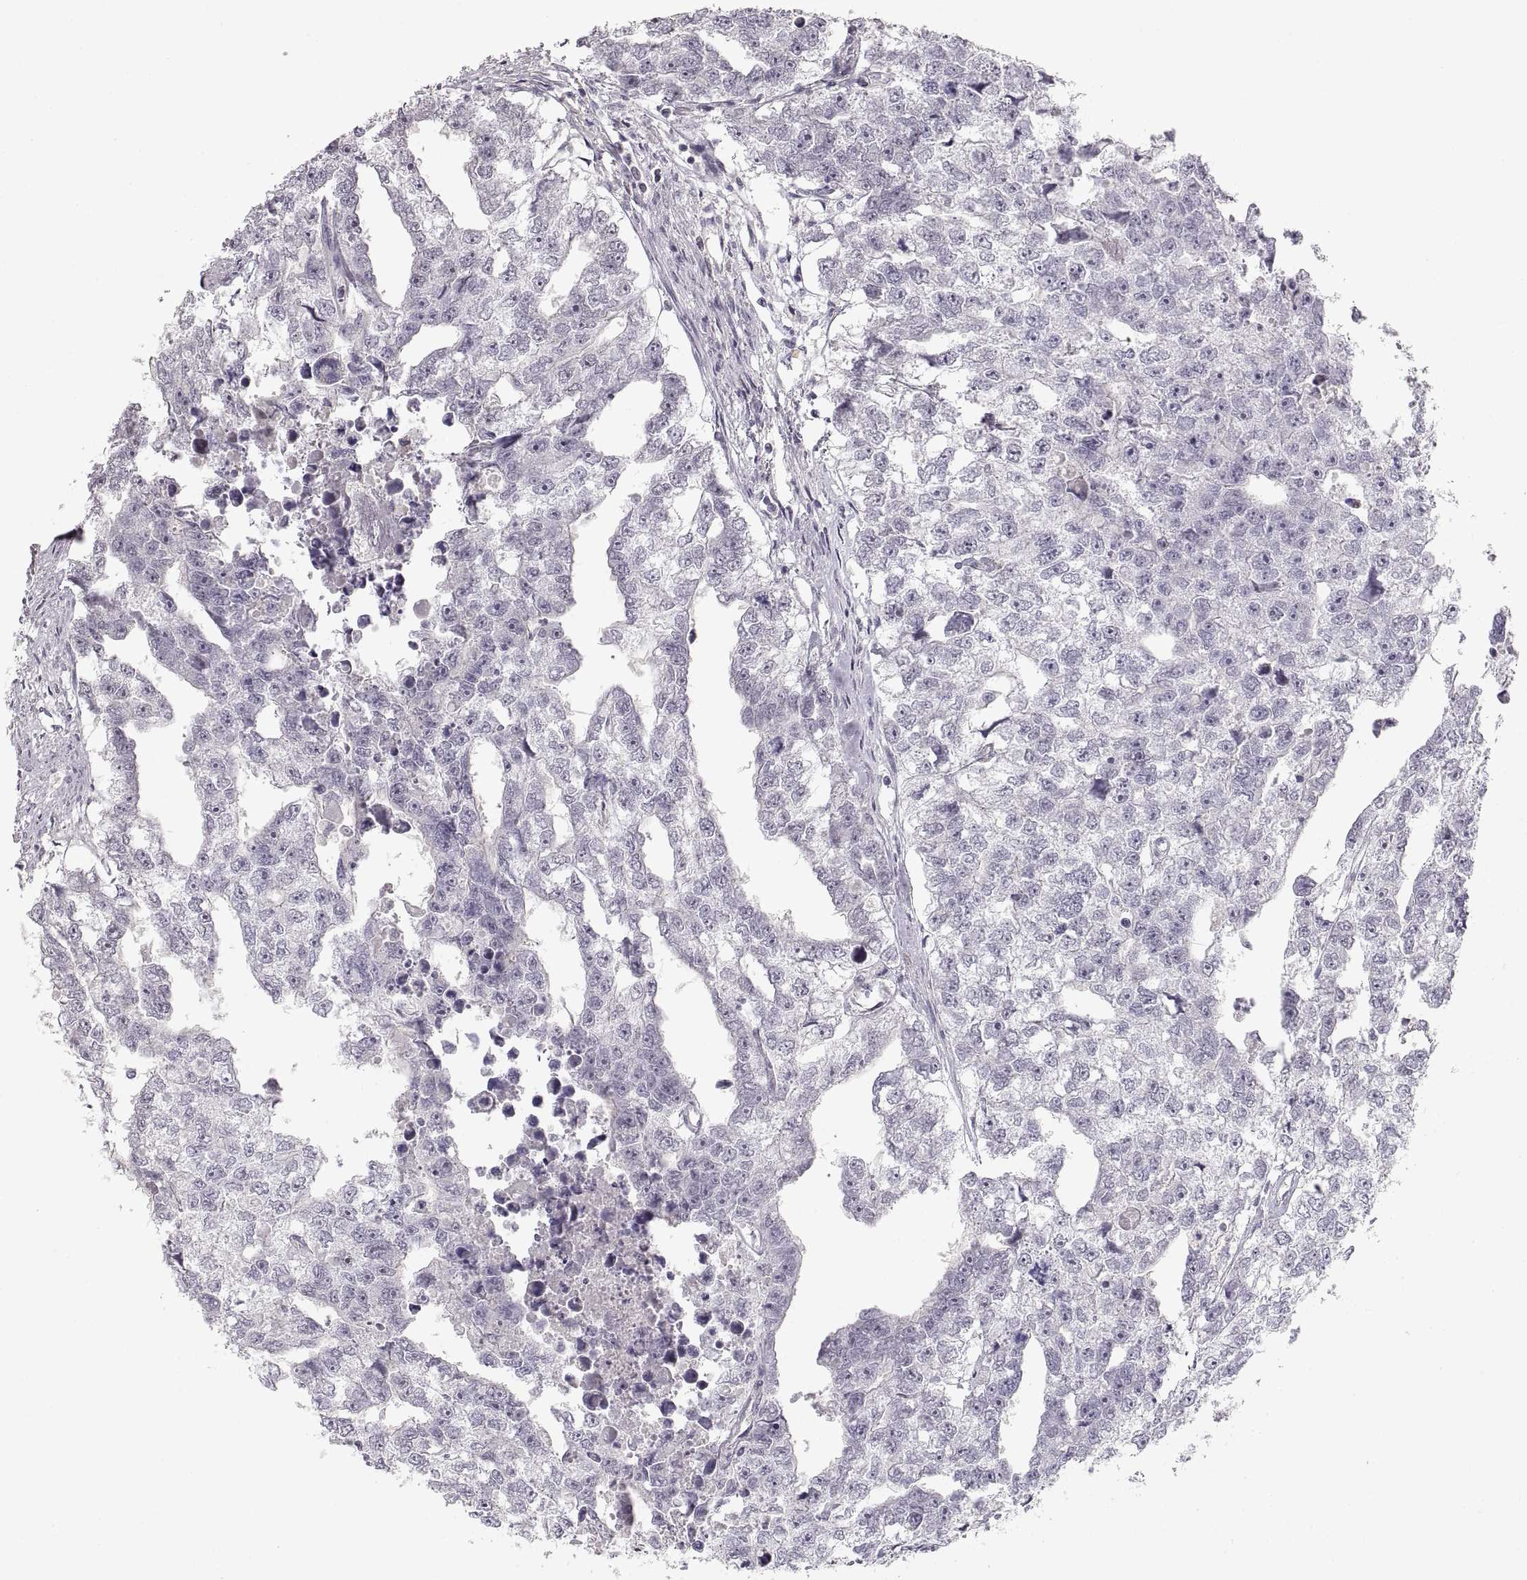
{"staining": {"intensity": "negative", "quantity": "none", "location": "none"}, "tissue": "testis cancer", "cell_type": "Tumor cells", "image_type": "cancer", "snomed": [{"axis": "morphology", "description": "Carcinoma, Embryonal, NOS"}, {"axis": "morphology", "description": "Teratoma, malignant, NOS"}, {"axis": "topography", "description": "Testis"}], "caption": "DAB immunohistochemical staining of testis cancer shows no significant expression in tumor cells. (DAB (3,3'-diaminobenzidine) immunohistochemistry visualized using brightfield microscopy, high magnification).", "gene": "PCSK2", "patient": {"sex": "male", "age": 44}}